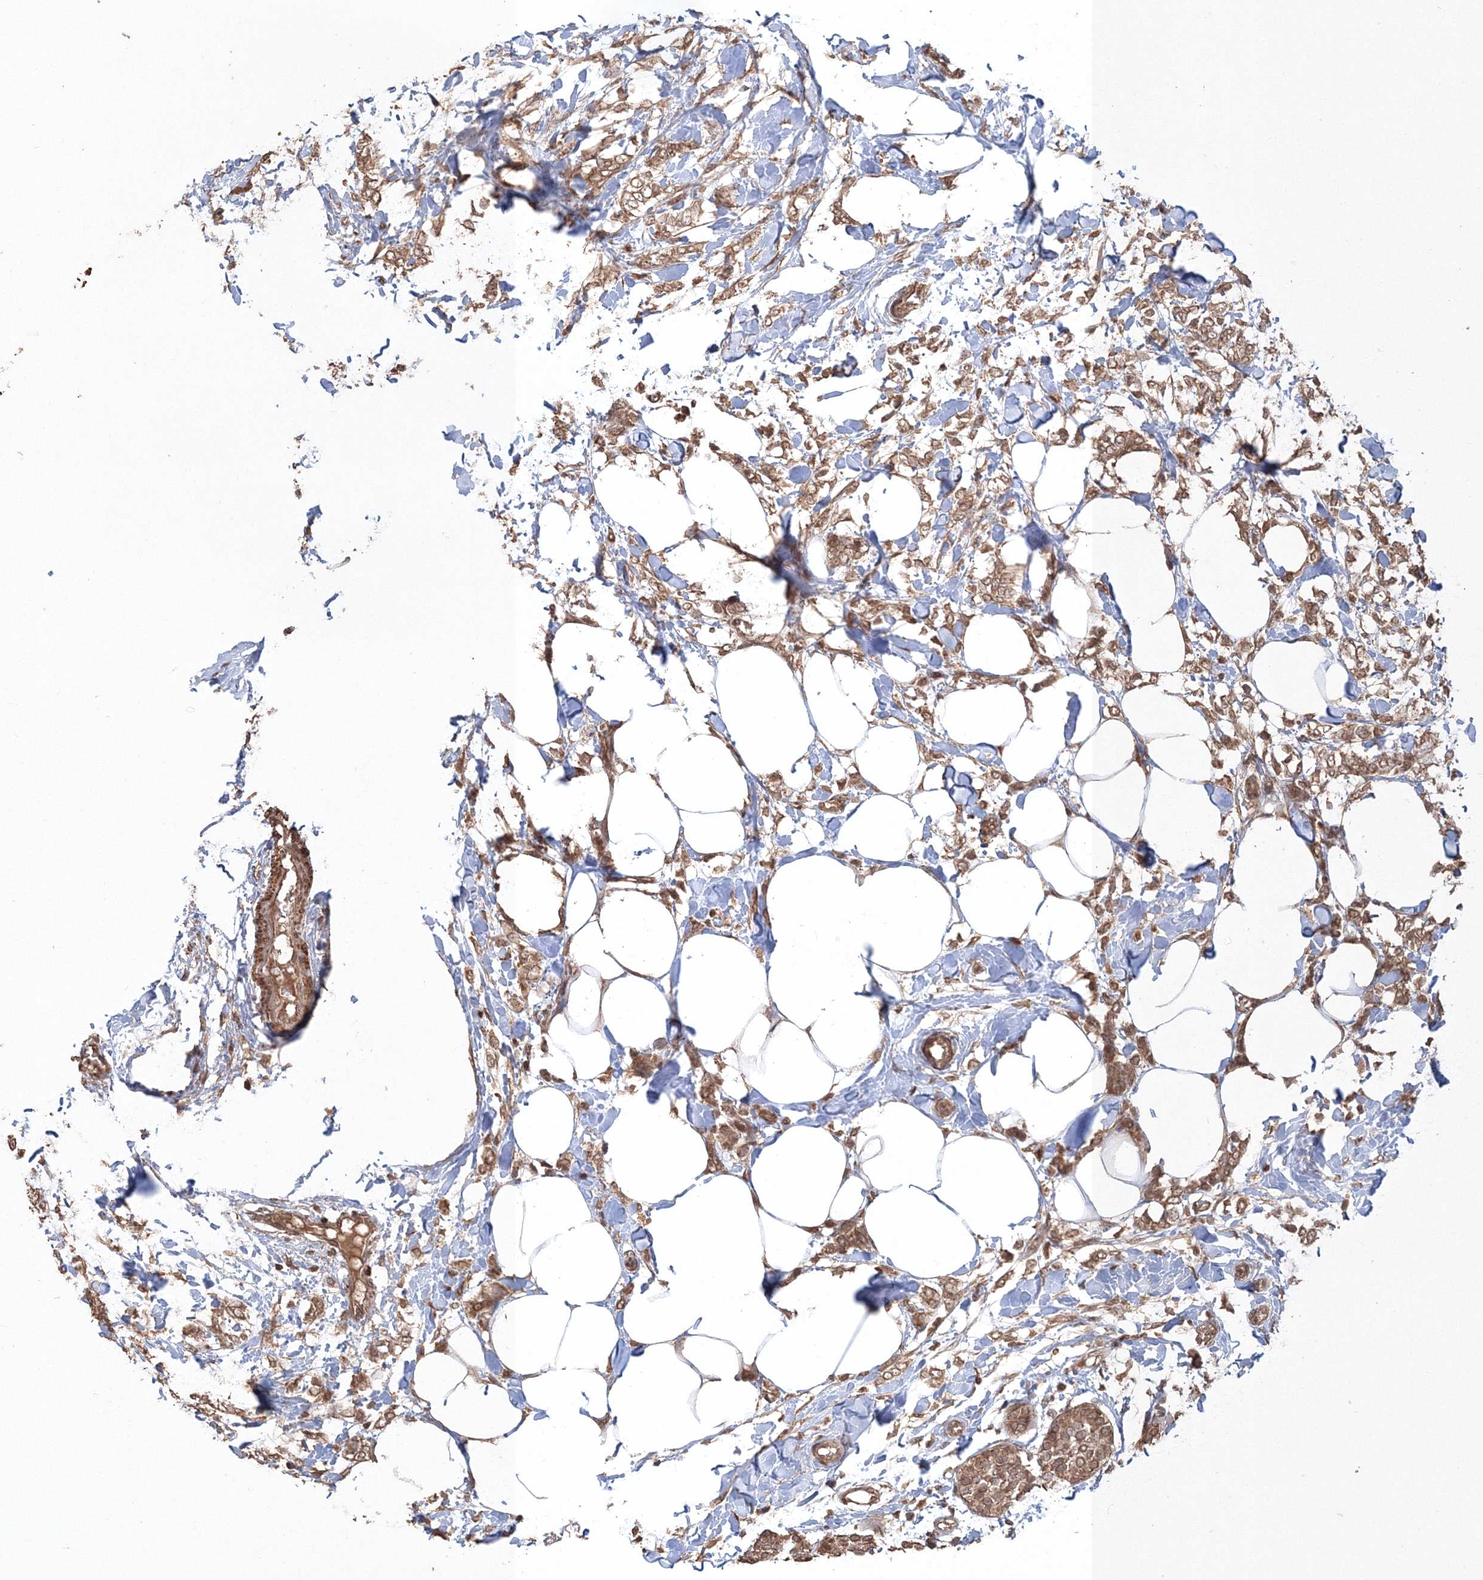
{"staining": {"intensity": "moderate", "quantity": ">75%", "location": "cytoplasmic/membranous"}, "tissue": "breast cancer", "cell_type": "Tumor cells", "image_type": "cancer", "snomed": [{"axis": "morphology", "description": "Lobular carcinoma, in situ"}, {"axis": "morphology", "description": "Lobular carcinoma"}, {"axis": "topography", "description": "Breast"}], "caption": "Protein staining of breast cancer (lobular carcinoma) tissue shows moderate cytoplasmic/membranous positivity in about >75% of tumor cells. (brown staining indicates protein expression, while blue staining denotes nuclei).", "gene": "CCDC122", "patient": {"sex": "female", "age": 41}}